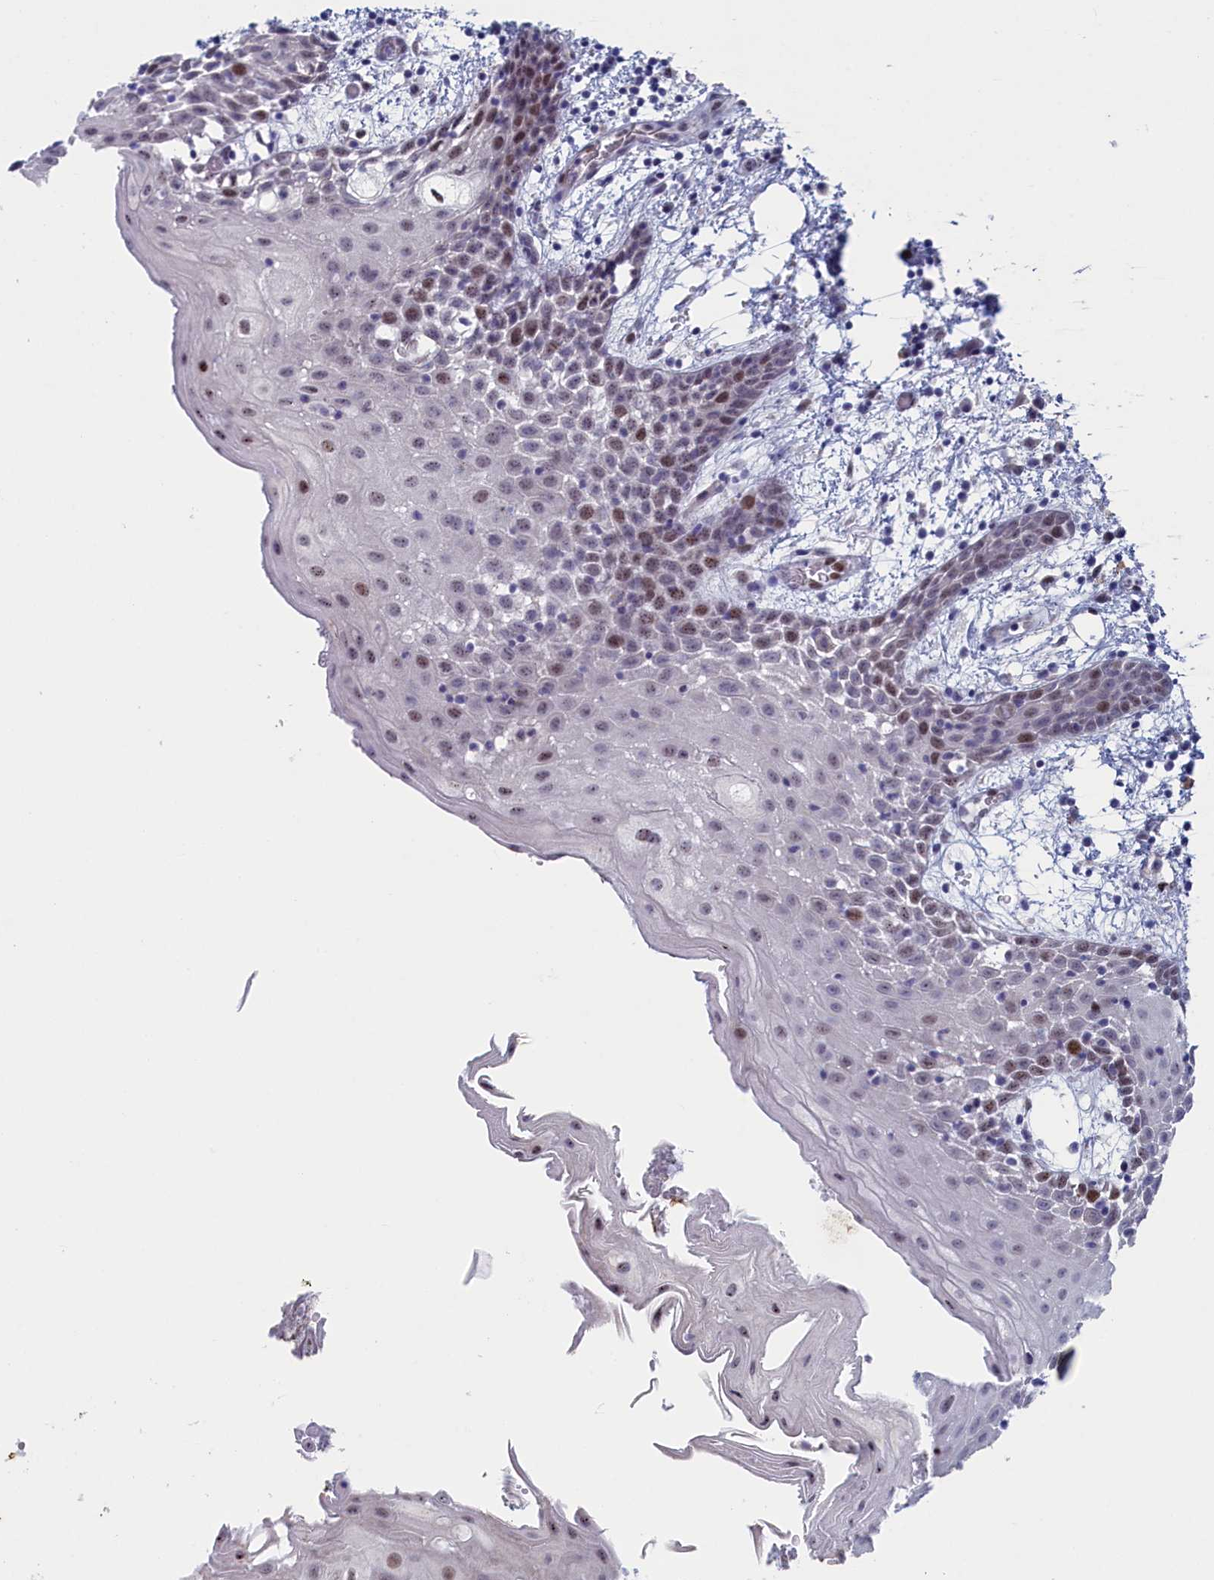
{"staining": {"intensity": "moderate", "quantity": "25%-75%", "location": "nuclear"}, "tissue": "oral mucosa", "cell_type": "Squamous epithelial cells", "image_type": "normal", "snomed": [{"axis": "morphology", "description": "Normal tissue, NOS"}, {"axis": "topography", "description": "Skeletal muscle"}, {"axis": "topography", "description": "Oral tissue"}, {"axis": "topography", "description": "Salivary gland"}, {"axis": "topography", "description": "Peripheral nerve tissue"}], "caption": "Oral mucosa stained with DAB IHC demonstrates medium levels of moderate nuclear positivity in about 25%-75% of squamous epithelial cells. (Brightfield microscopy of DAB IHC at high magnification).", "gene": "WDR76", "patient": {"sex": "male", "age": 54}}